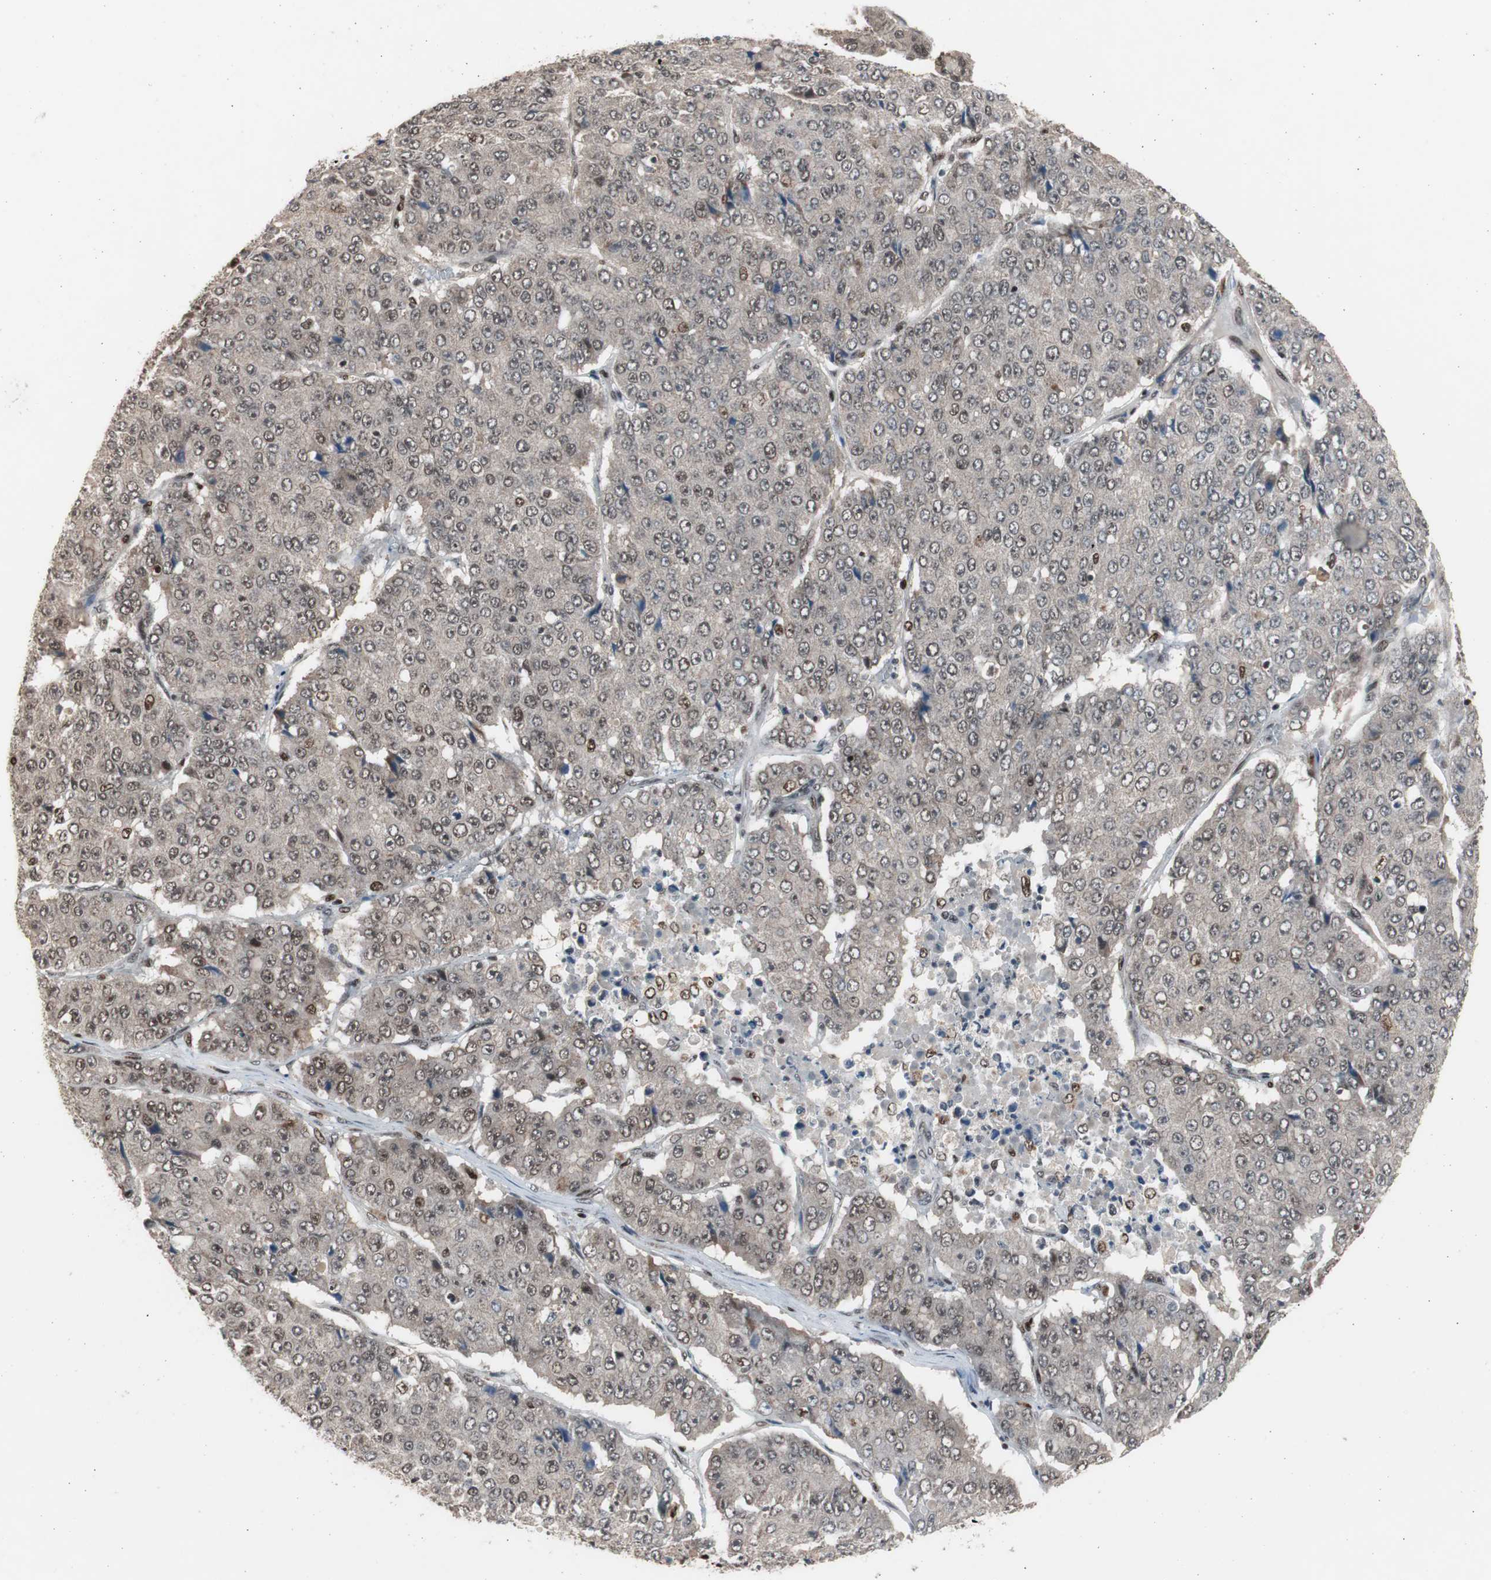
{"staining": {"intensity": "moderate", "quantity": "25%-75%", "location": "nuclear"}, "tissue": "pancreatic cancer", "cell_type": "Tumor cells", "image_type": "cancer", "snomed": [{"axis": "morphology", "description": "Adenocarcinoma, NOS"}, {"axis": "topography", "description": "Pancreas"}], "caption": "A histopathology image of pancreatic adenocarcinoma stained for a protein reveals moderate nuclear brown staining in tumor cells. (Stains: DAB (3,3'-diaminobenzidine) in brown, nuclei in blue, Microscopy: brightfield microscopy at high magnification).", "gene": "RPA1", "patient": {"sex": "male", "age": 50}}